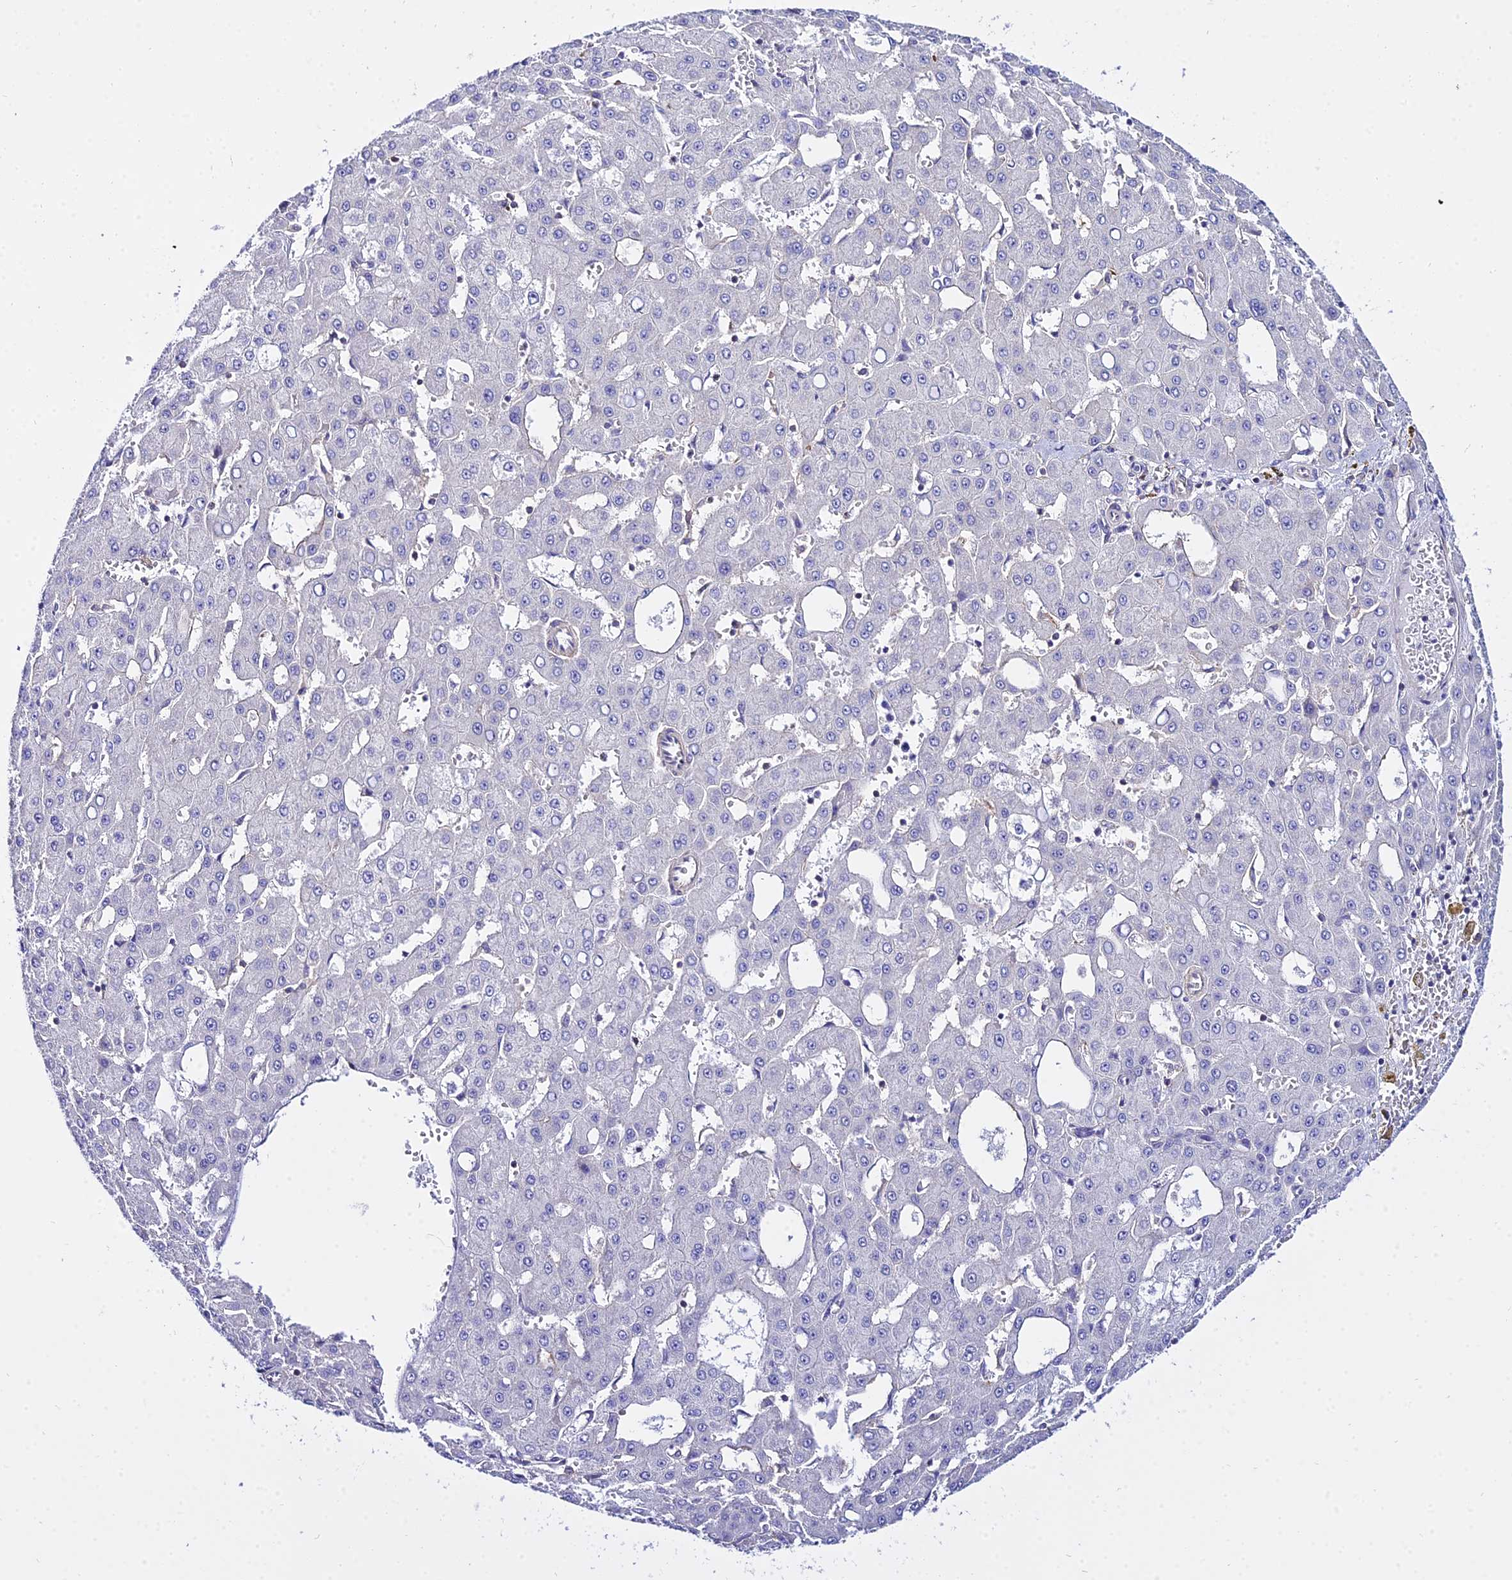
{"staining": {"intensity": "negative", "quantity": "none", "location": "none"}, "tissue": "liver cancer", "cell_type": "Tumor cells", "image_type": "cancer", "snomed": [{"axis": "morphology", "description": "Carcinoma, Hepatocellular, NOS"}, {"axis": "topography", "description": "Liver"}], "caption": "Tumor cells show no significant positivity in hepatocellular carcinoma (liver).", "gene": "ZNF628", "patient": {"sex": "male", "age": 47}}